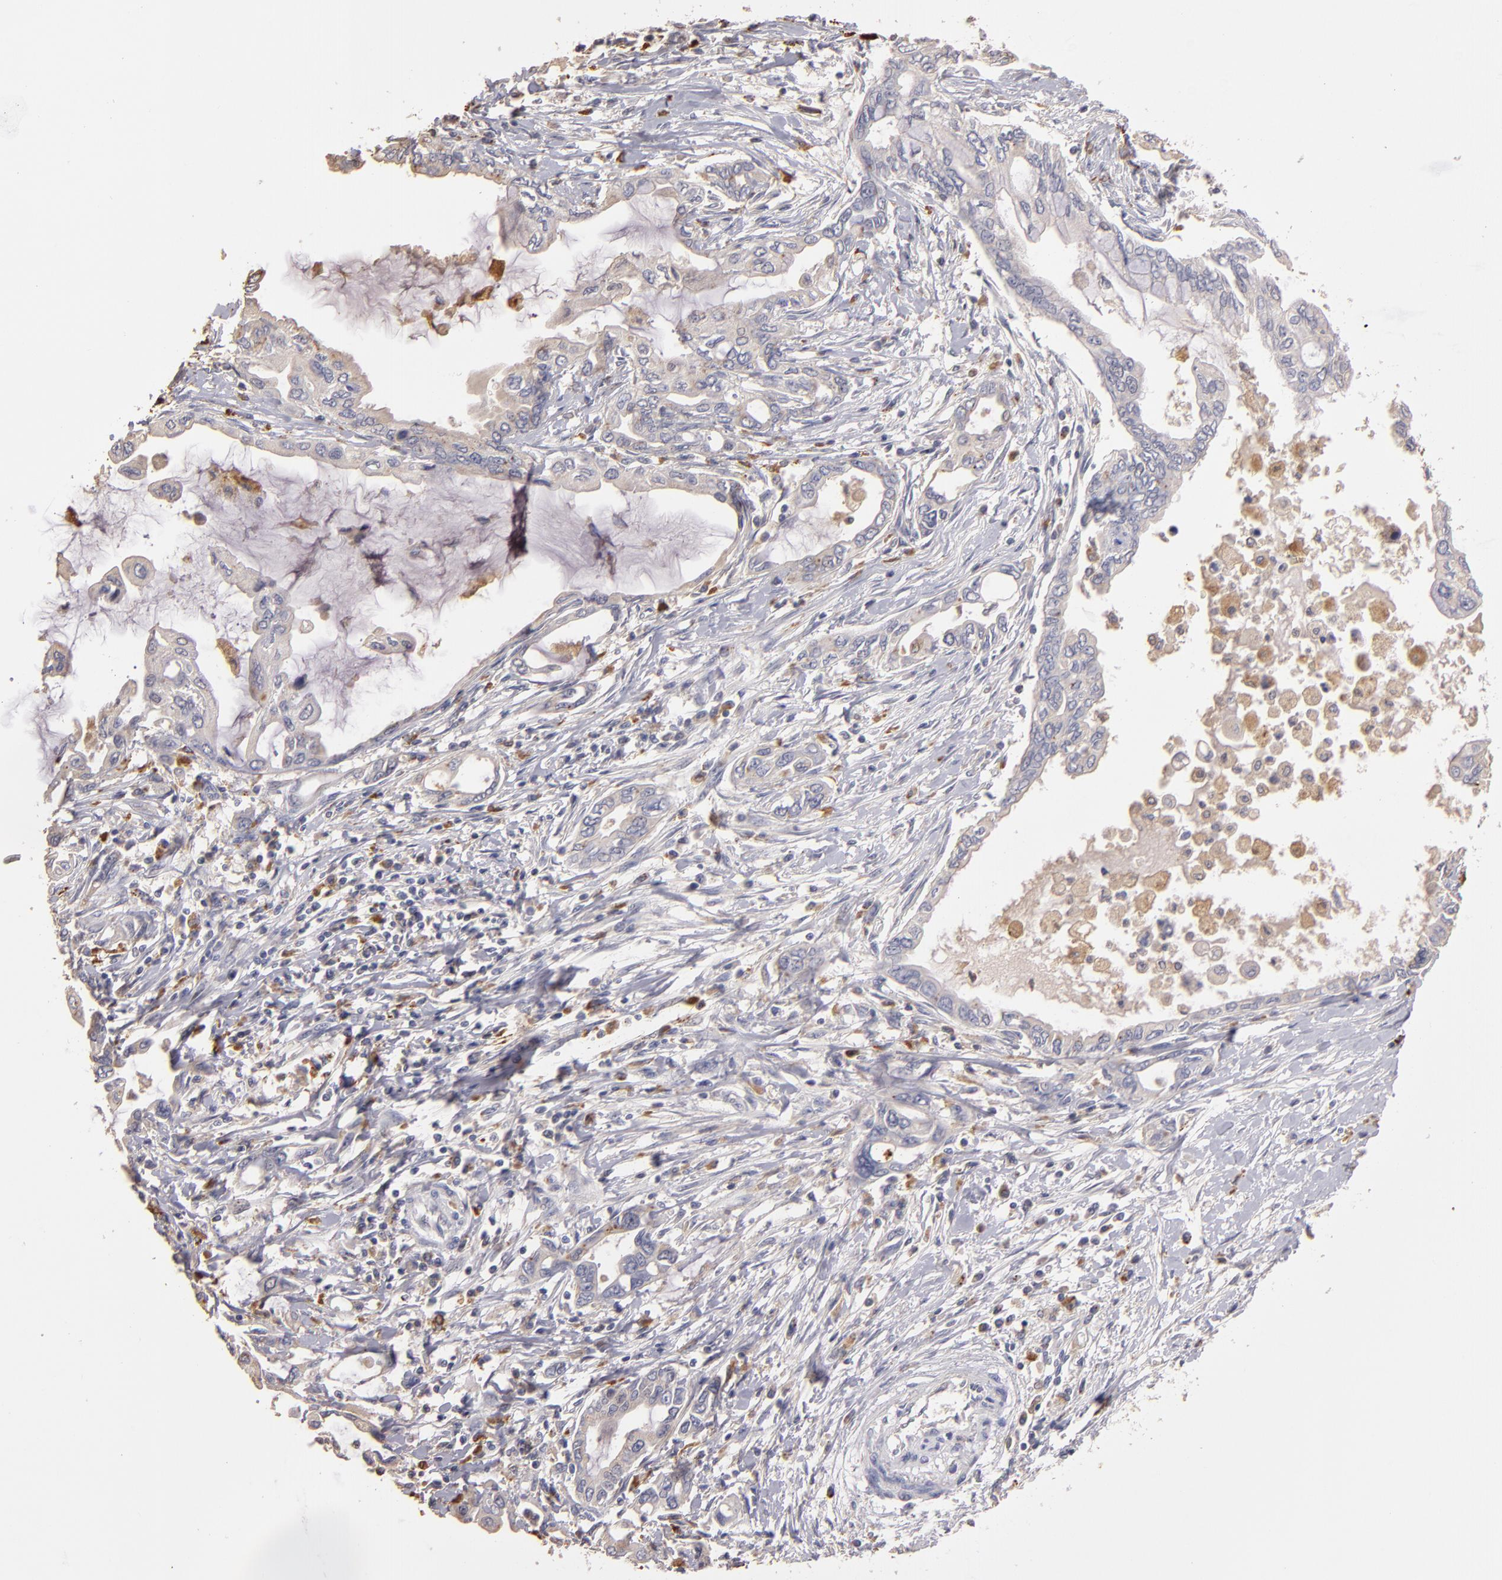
{"staining": {"intensity": "weak", "quantity": ">75%", "location": "cytoplasmic/membranous"}, "tissue": "pancreatic cancer", "cell_type": "Tumor cells", "image_type": "cancer", "snomed": [{"axis": "morphology", "description": "Adenocarcinoma, NOS"}, {"axis": "topography", "description": "Pancreas"}], "caption": "Adenocarcinoma (pancreatic) was stained to show a protein in brown. There is low levels of weak cytoplasmic/membranous positivity in about >75% of tumor cells.", "gene": "TRAF1", "patient": {"sex": "female", "age": 57}}